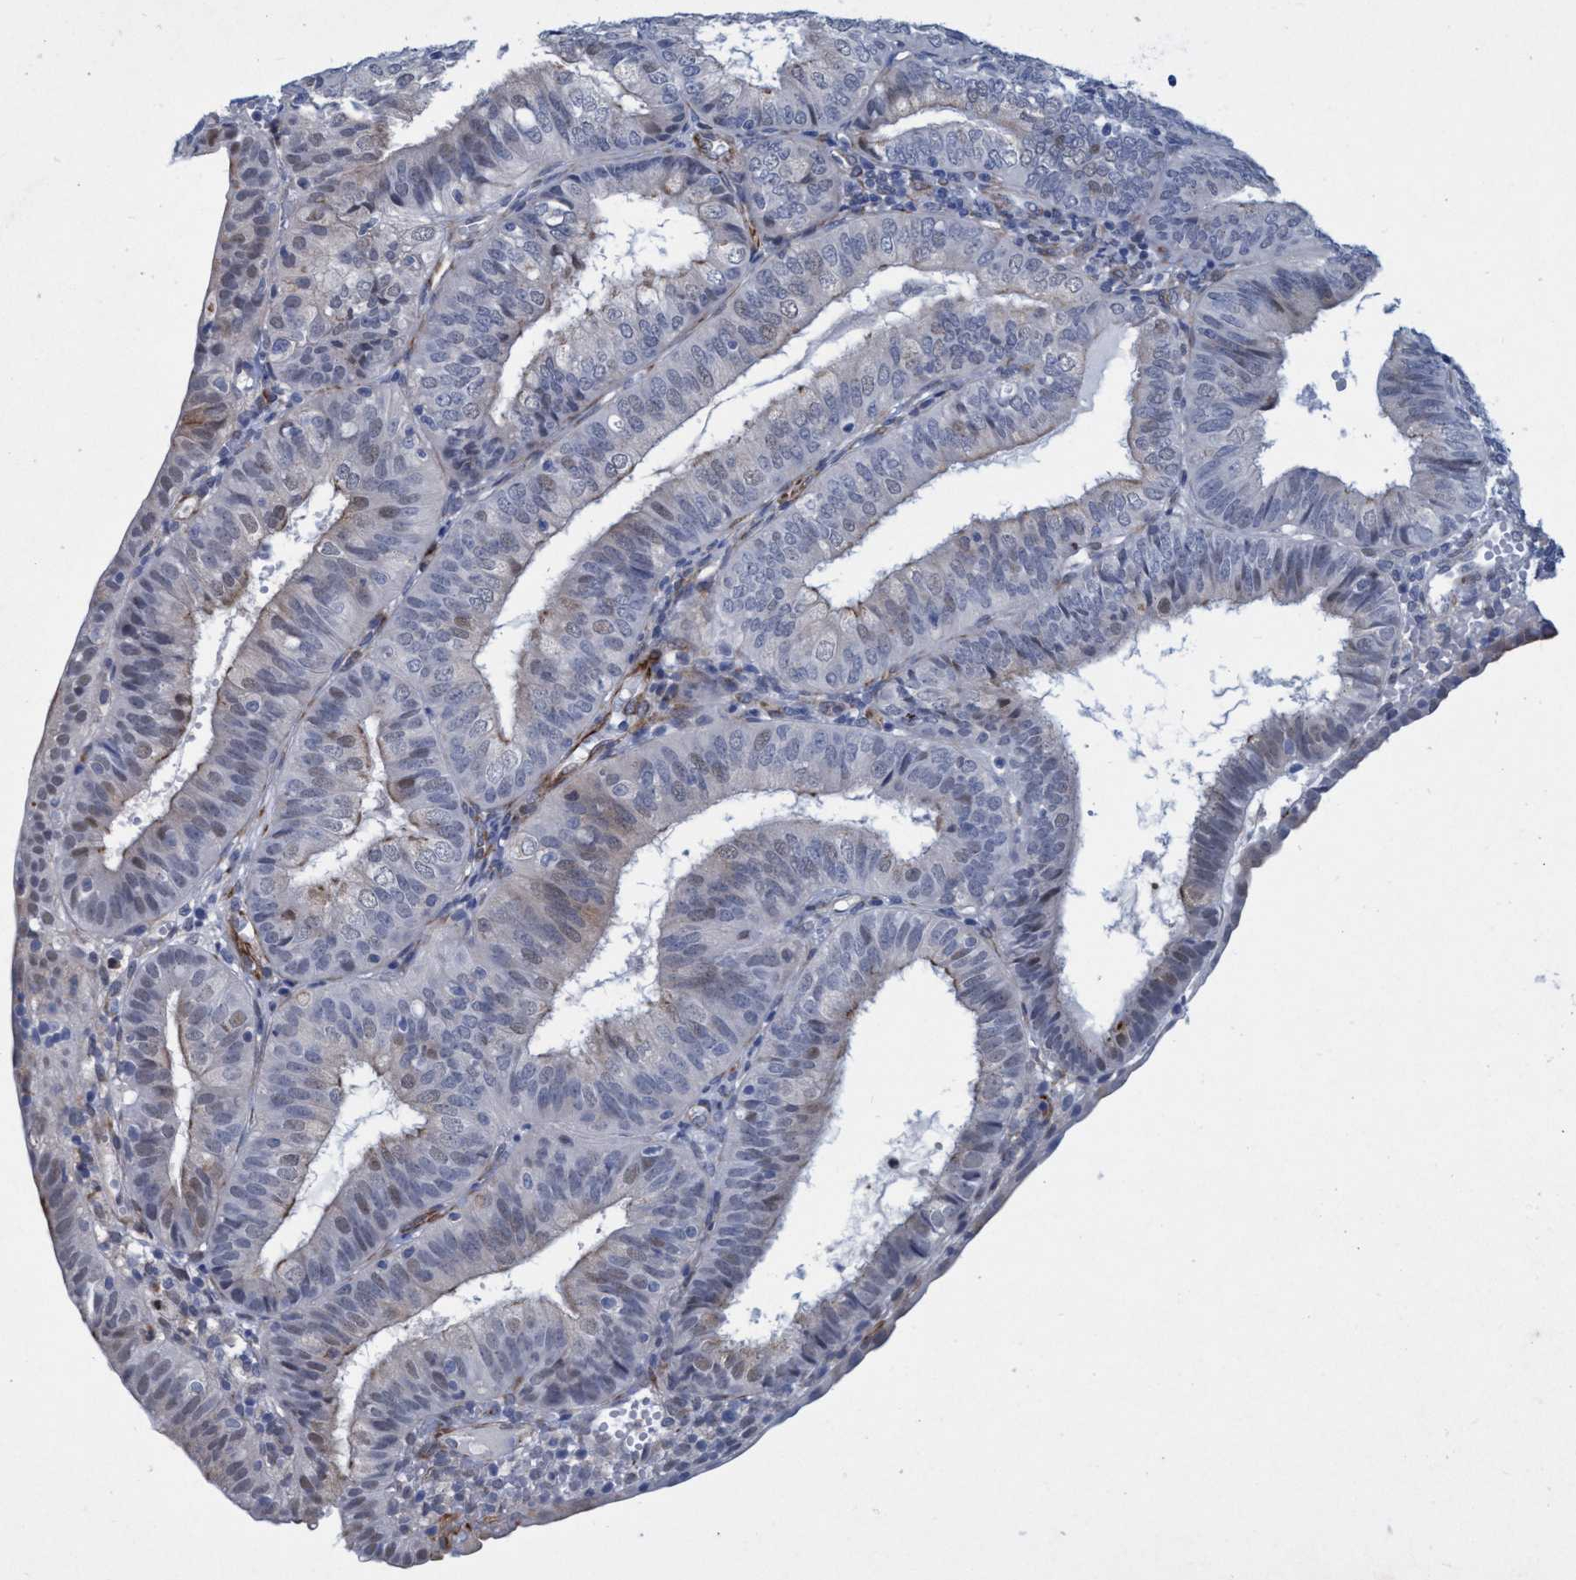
{"staining": {"intensity": "weak", "quantity": "<25%", "location": "cytoplasmic/membranous,nuclear"}, "tissue": "endometrial cancer", "cell_type": "Tumor cells", "image_type": "cancer", "snomed": [{"axis": "morphology", "description": "Adenocarcinoma, NOS"}, {"axis": "topography", "description": "Endometrium"}], "caption": "High power microscopy image of an immunohistochemistry (IHC) histopathology image of endometrial cancer, revealing no significant staining in tumor cells. Brightfield microscopy of IHC stained with DAB (brown) and hematoxylin (blue), captured at high magnification.", "gene": "SLC43A2", "patient": {"sex": "female", "age": 58}}